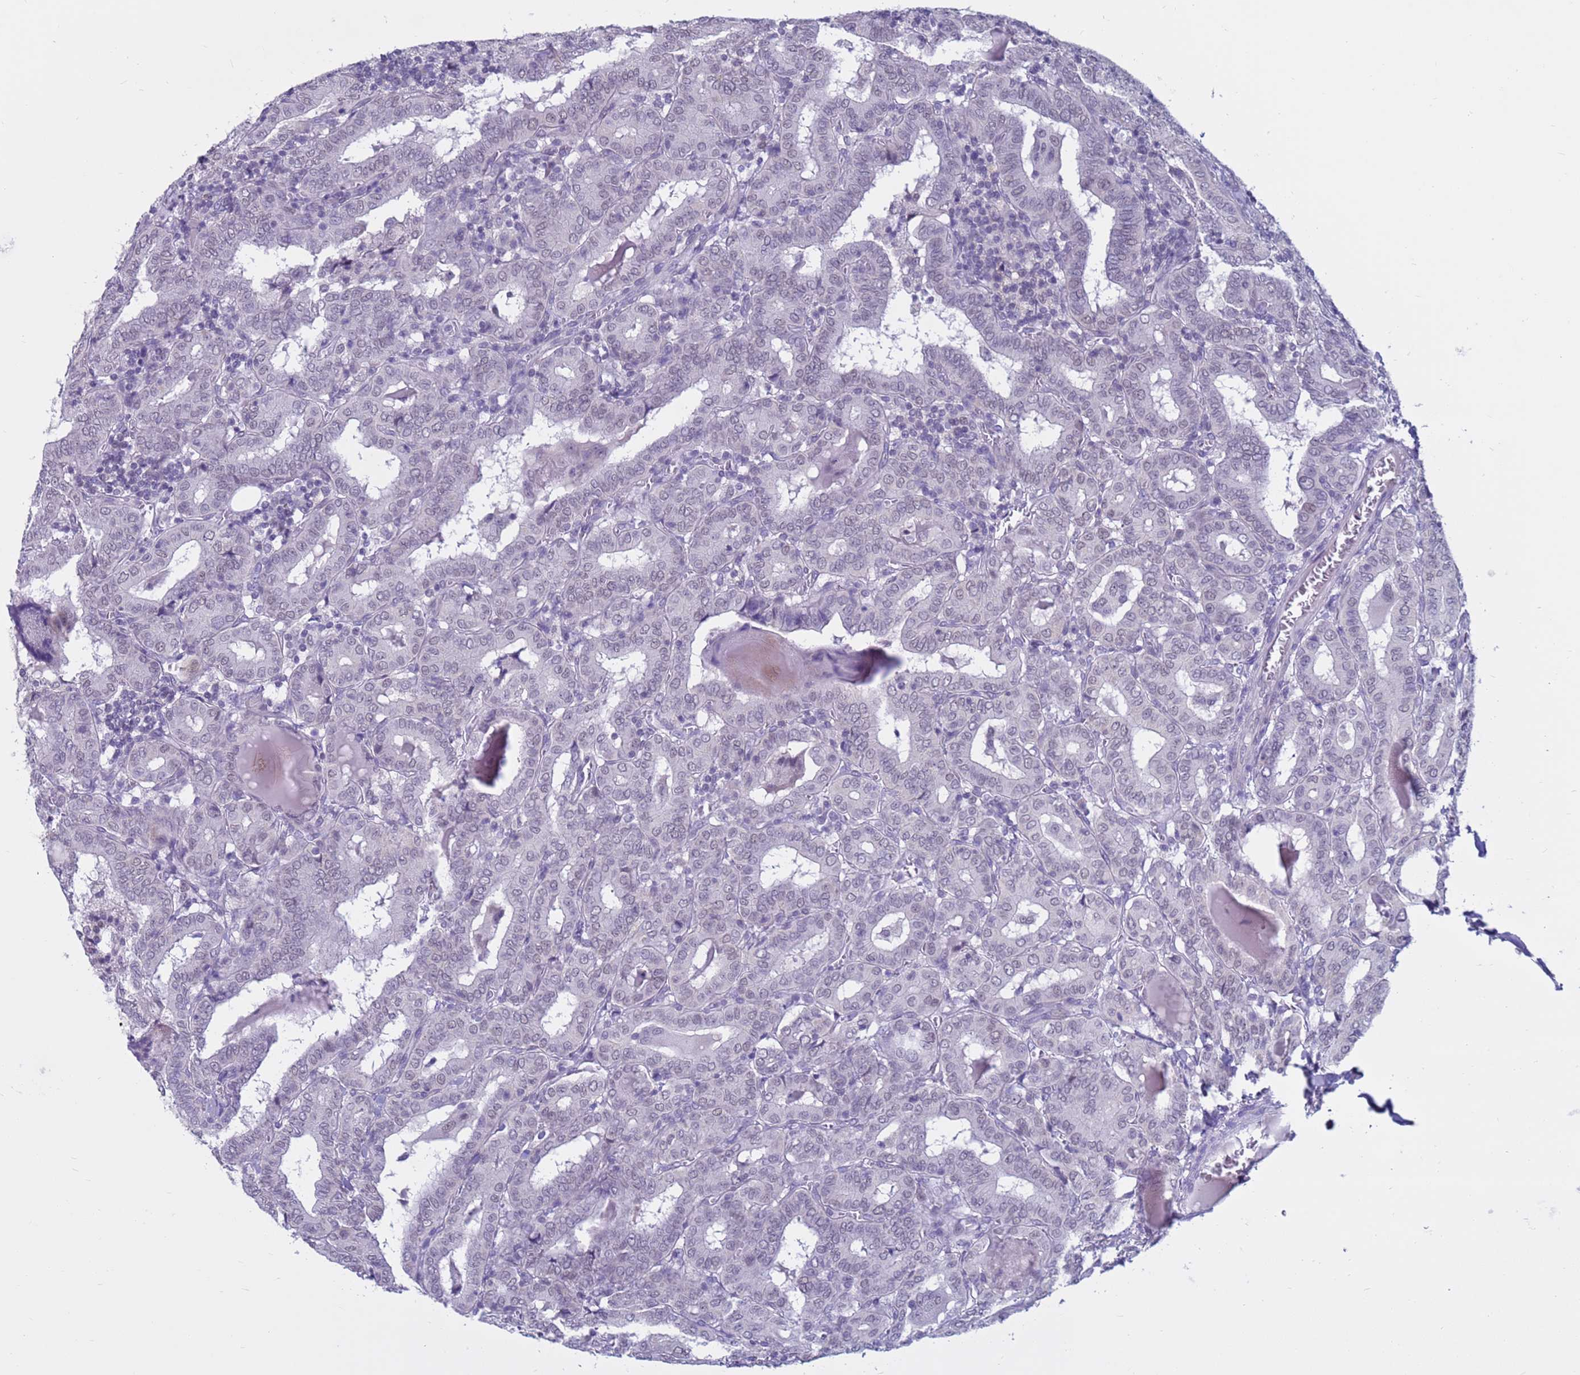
{"staining": {"intensity": "negative", "quantity": "none", "location": "none"}, "tissue": "thyroid cancer", "cell_type": "Tumor cells", "image_type": "cancer", "snomed": [{"axis": "morphology", "description": "Papillary adenocarcinoma, NOS"}, {"axis": "topography", "description": "Thyroid gland"}], "caption": "Immunohistochemistry photomicrograph of neoplastic tissue: thyroid papillary adenocarcinoma stained with DAB displays no significant protein positivity in tumor cells.", "gene": "CDK2AP2", "patient": {"sex": "female", "age": 72}}